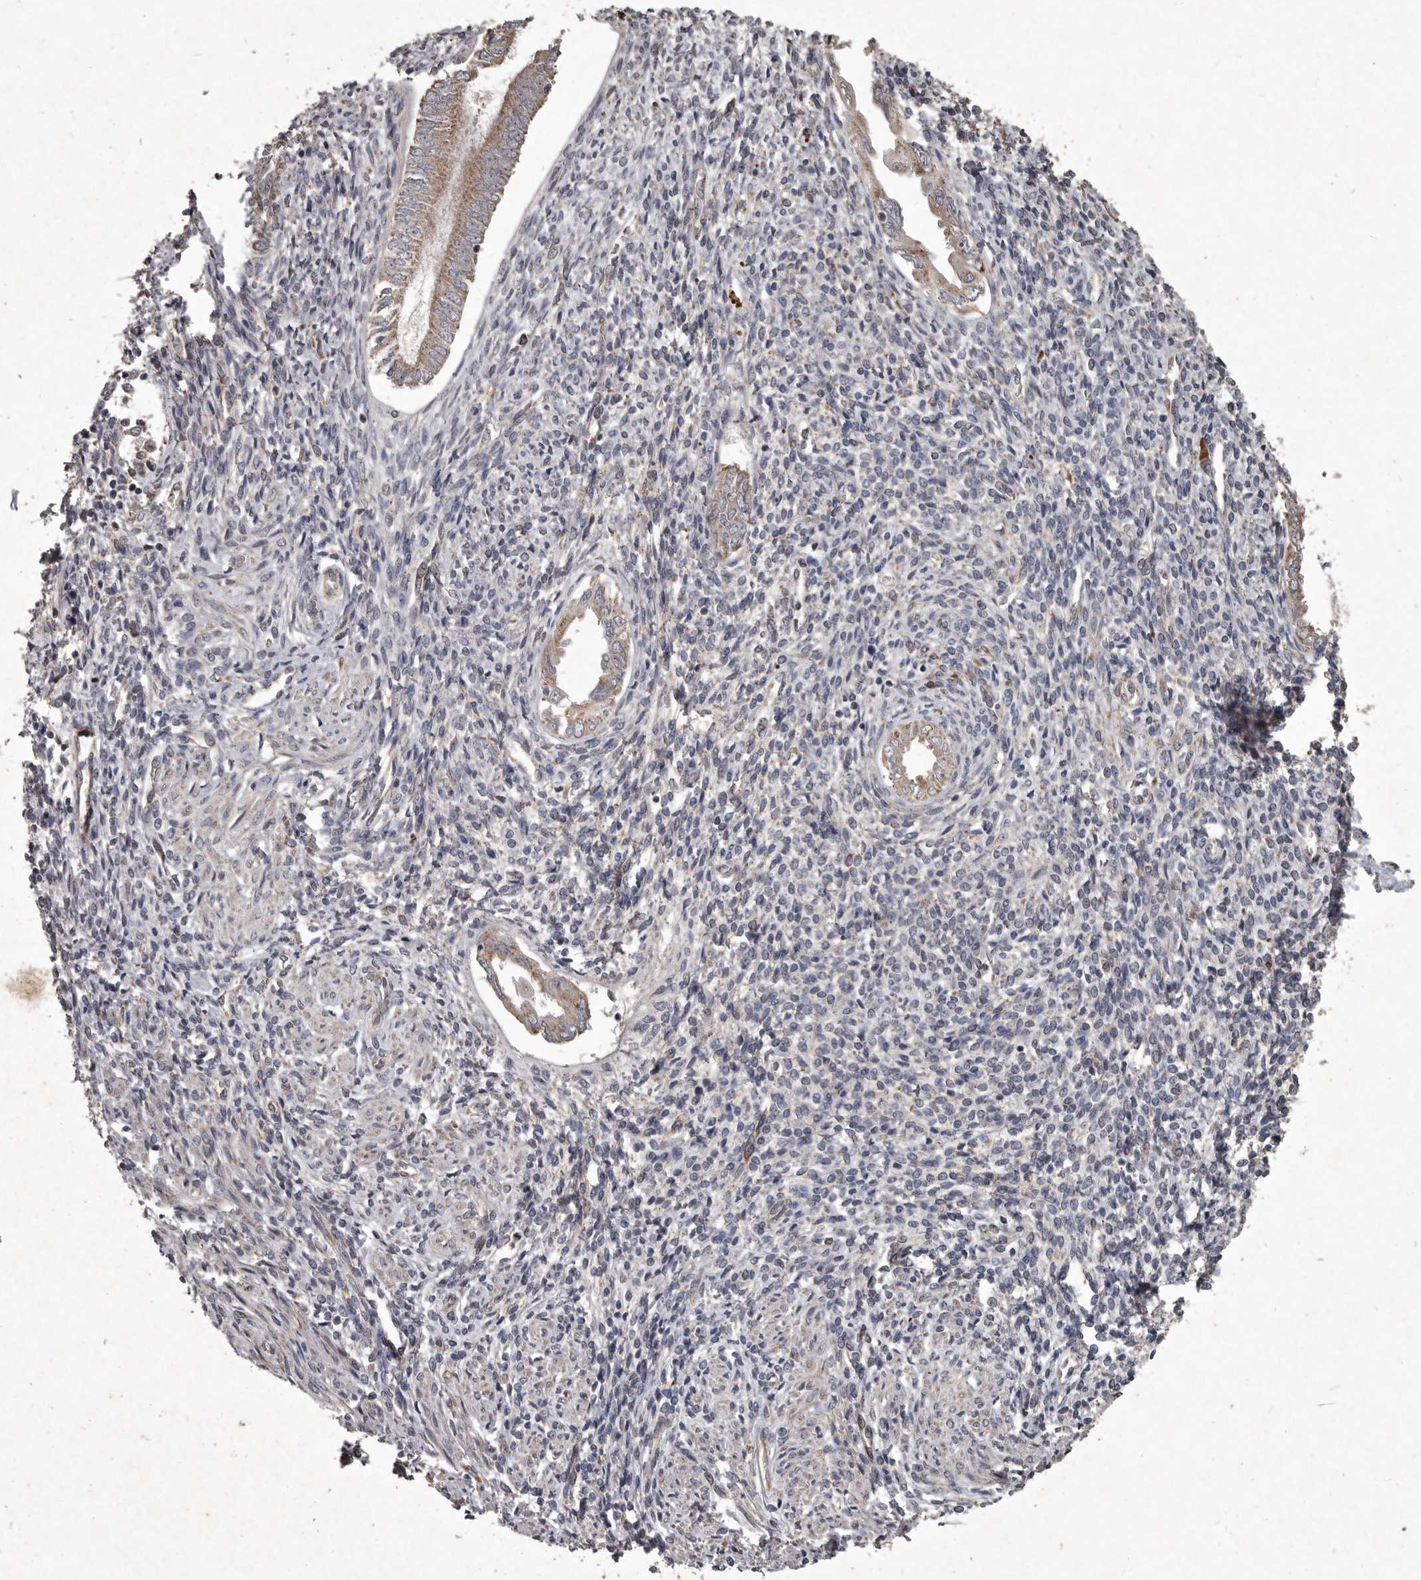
{"staining": {"intensity": "negative", "quantity": "none", "location": "none"}, "tissue": "endometrium", "cell_type": "Cells in endometrial stroma", "image_type": "normal", "snomed": [{"axis": "morphology", "description": "Normal tissue, NOS"}, {"axis": "topography", "description": "Endometrium"}], "caption": "Human endometrium stained for a protein using IHC shows no positivity in cells in endometrial stroma.", "gene": "MRPS15", "patient": {"sex": "female", "age": 66}}